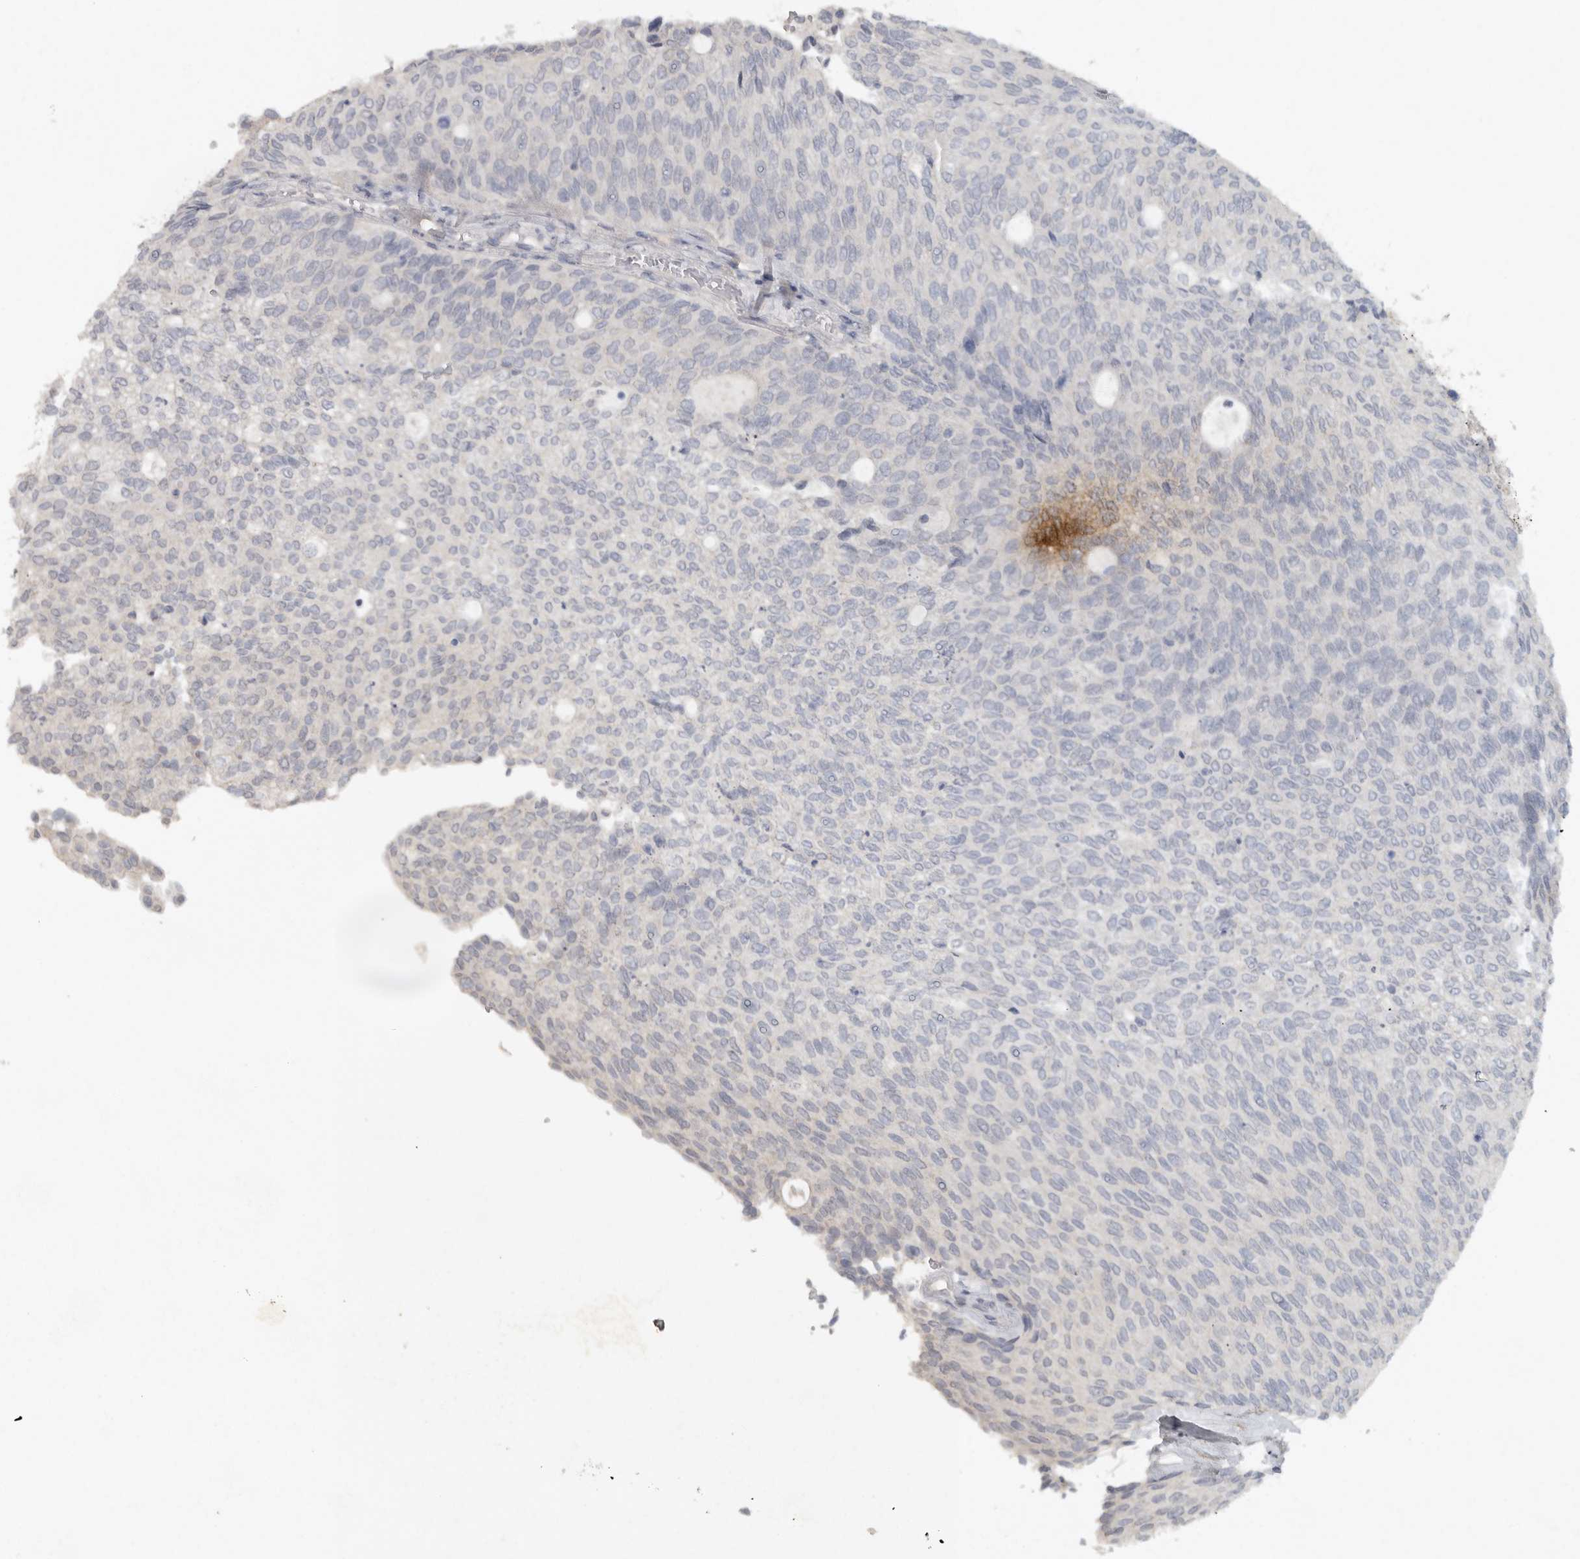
{"staining": {"intensity": "negative", "quantity": "none", "location": "none"}, "tissue": "urothelial cancer", "cell_type": "Tumor cells", "image_type": "cancer", "snomed": [{"axis": "morphology", "description": "Urothelial carcinoma, Low grade"}, {"axis": "topography", "description": "Urinary bladder"}], "caption": "The immunohistochemistry image has no significant staining in tumor cells of urothelial carcinoma (low-grade) tissue.", "gene": "REG4", "patient": {"sex": "female", "age": 79}}